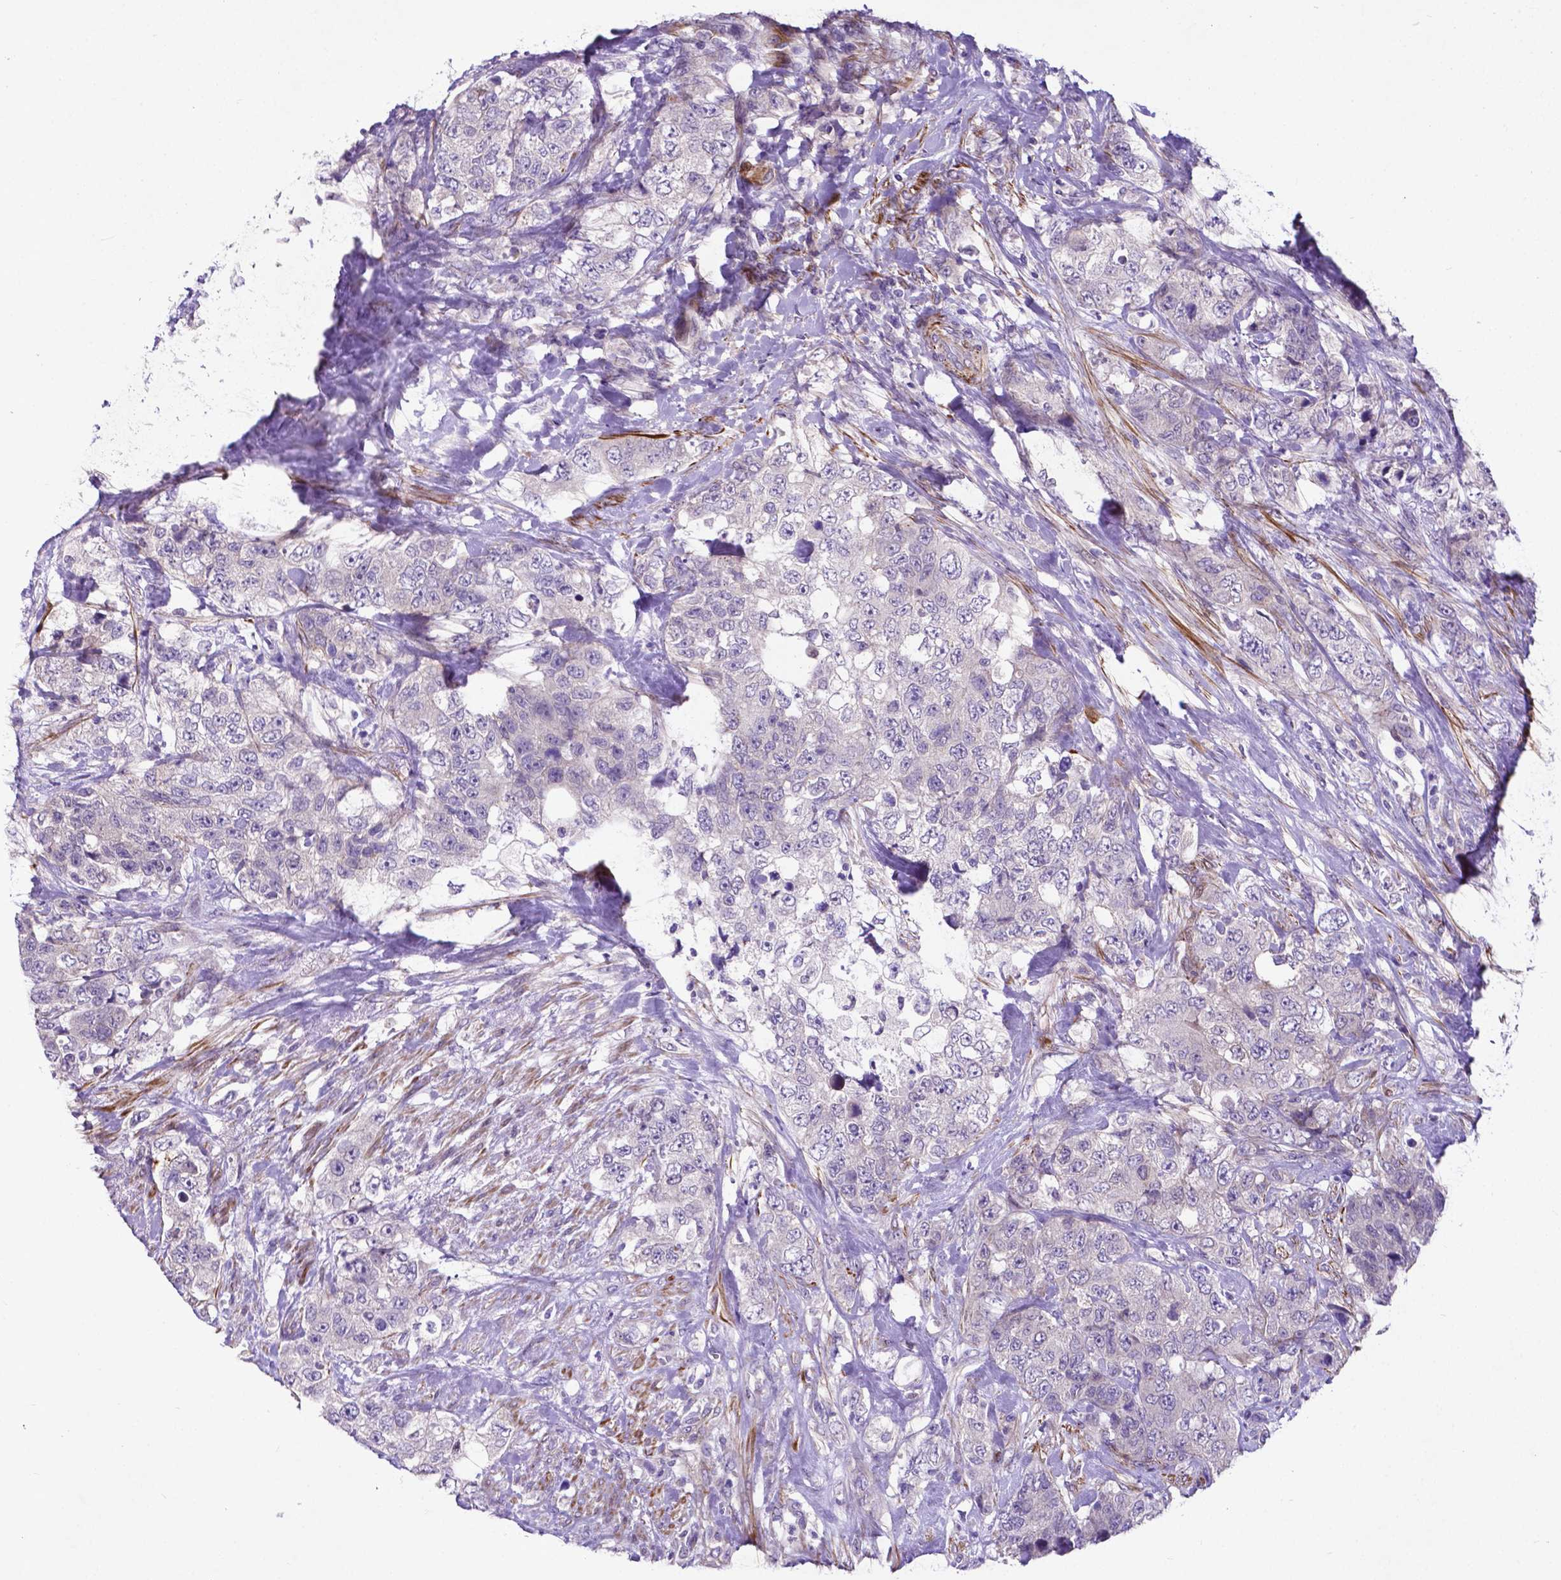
{"staining": {"intensity": "negative", "quantity": "none", "location": "none"}, "tissue": "urothelial cancer", "cell_type": "Tumor cells", "image_type": "cancer", "snomed": [{"axis": "morphology", "description": "Urothelial carcinoma, High grade"}, {"axis": "topography", "description": "Urinary bladder"}], "caption": "DAB immunohistochemical staining of human urothelial cancer exhibits no significant positivity in tumor cells.", "gene": "PFKFB4", "patient": {"sex": "female", "age": 78}}